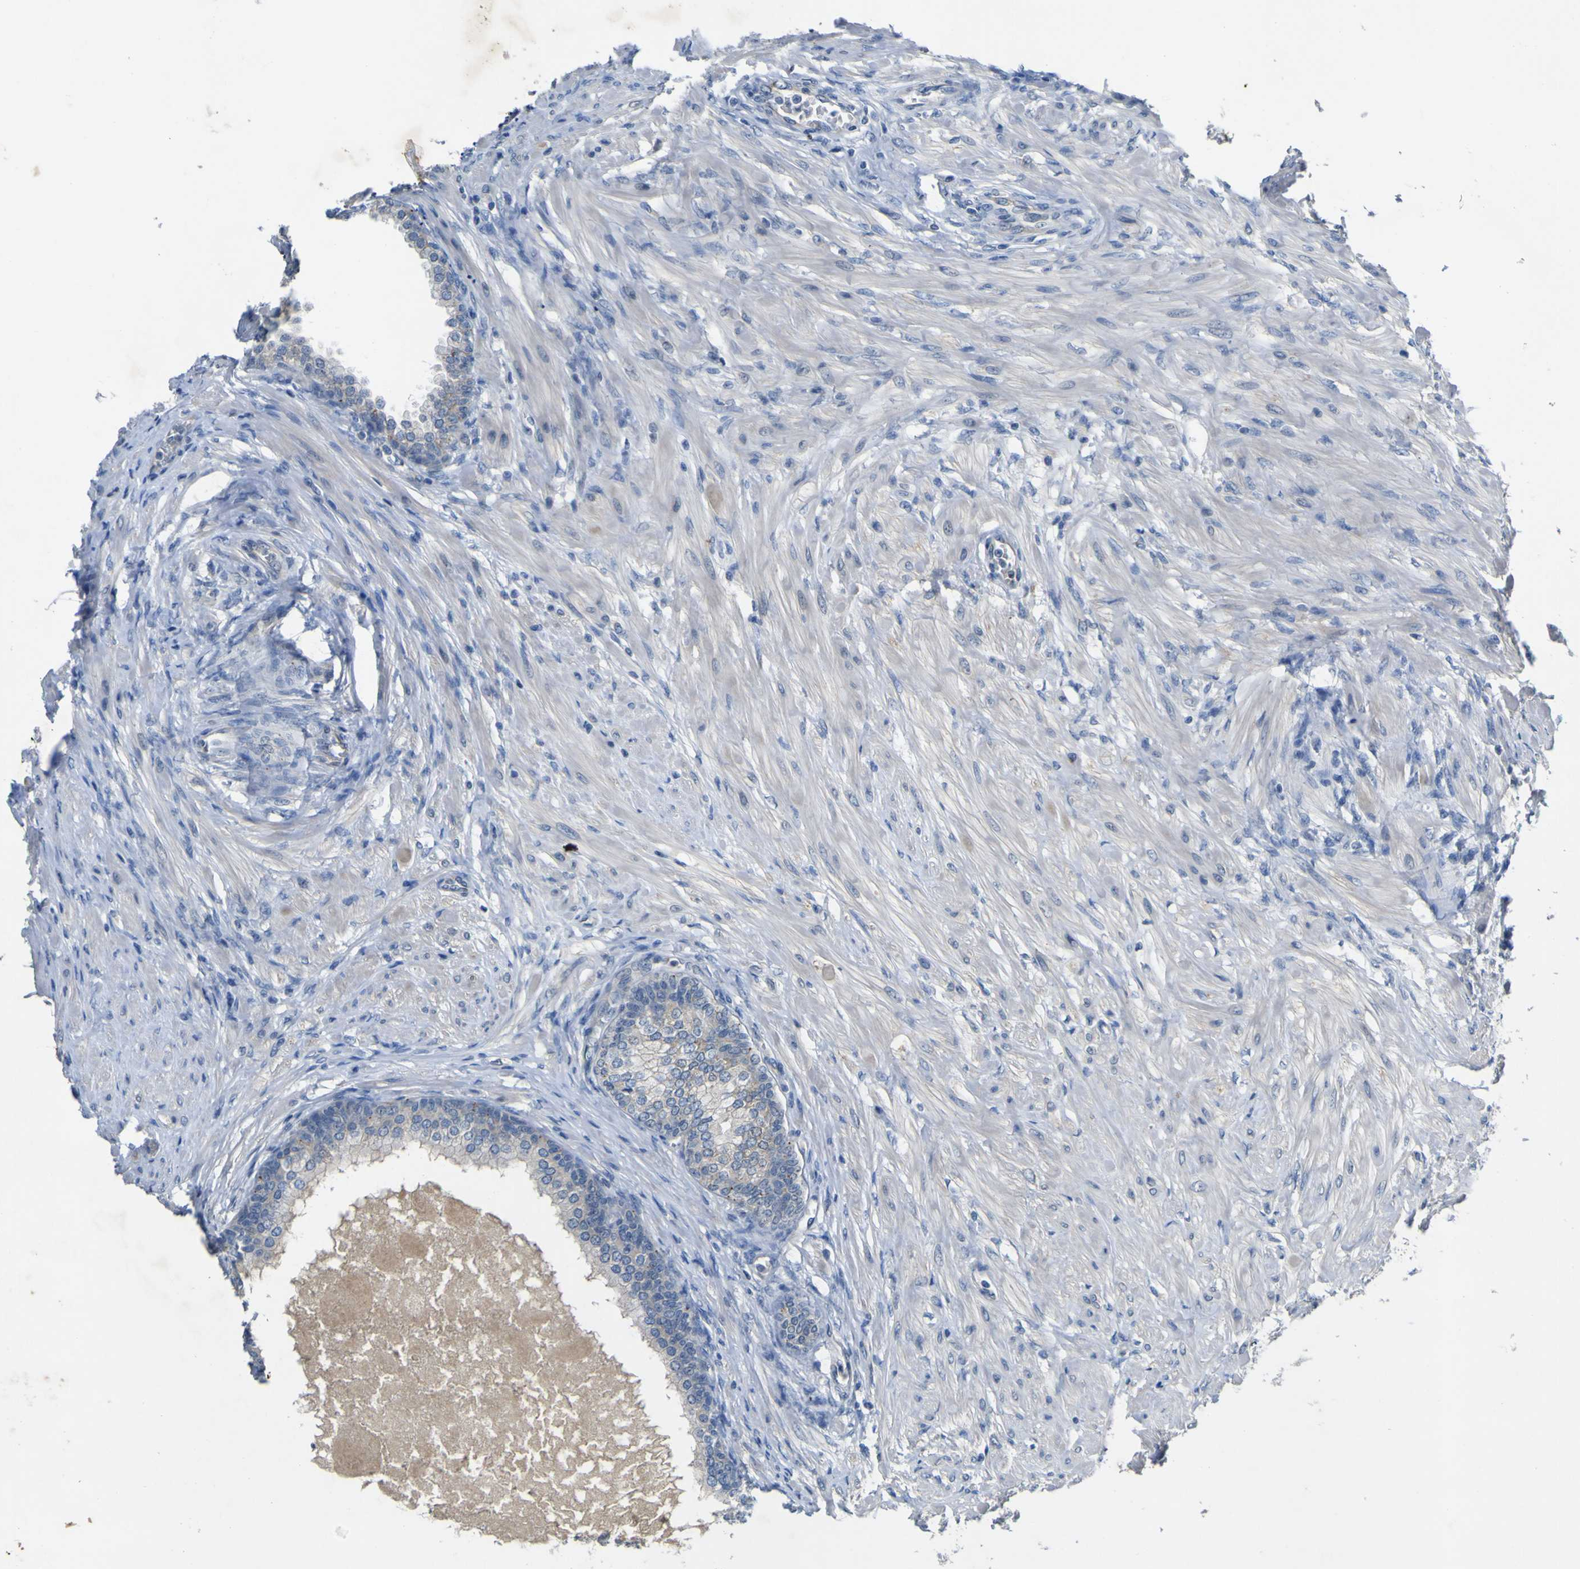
{"staining": {"intensity": "negative", "quantity": "none", "location": "none"}, "tissue": "prostate", "cell_type": "Glandular cells", "image_type": "normal", "snomed": [{"axis": "morphology", "description": "Normal tissue, NOS"}, {"axis": "morphology", "description": "Urothelial carcinoma, Low grade"}, {"axis": "topography", "description": "Urinary bladder"}, {"axis": "topography", "description": "Prostate"}], "caption": "This is an immunohistochemistry (IHC) micrograph of normal human prostate. There is no positivity in glandular cells.", "gene": "LDLR", "patient": {"sex": "male", "age": 60}}